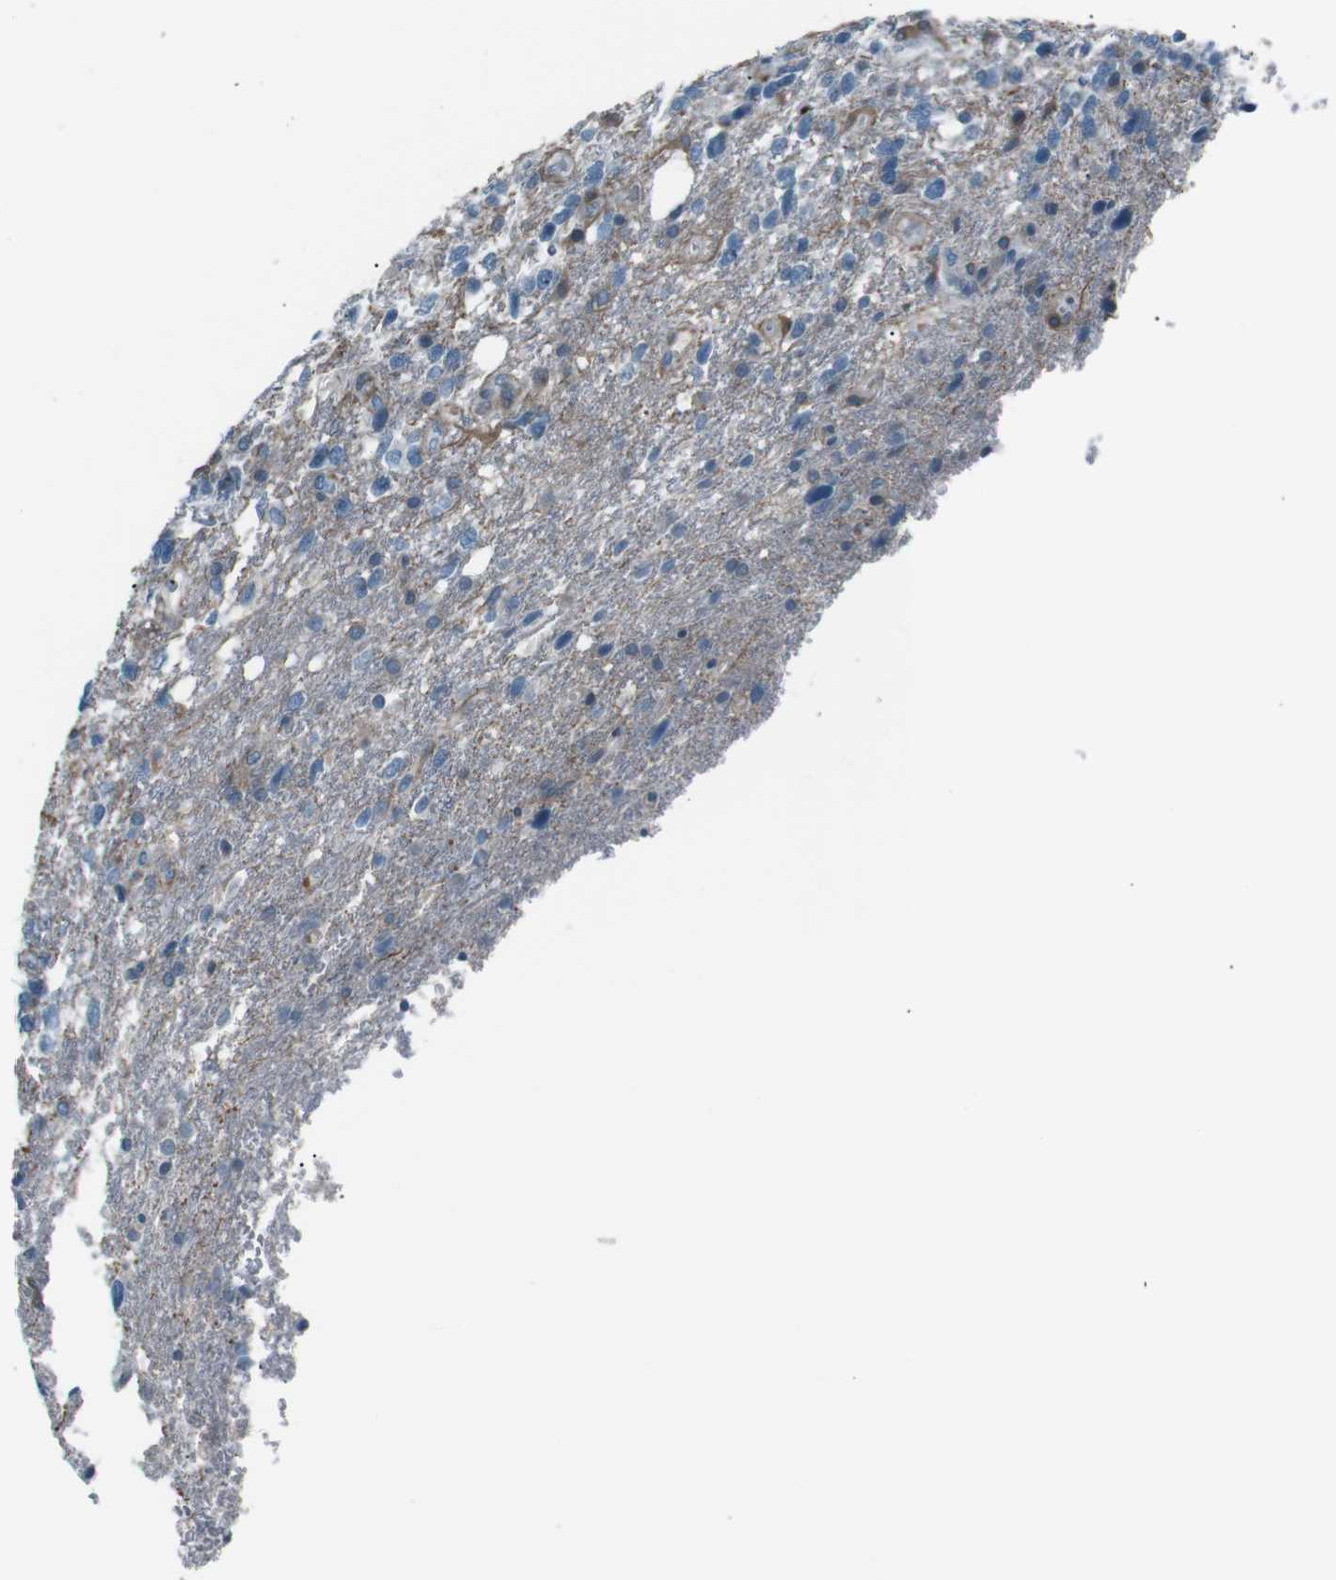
{"staining": {"intensity": "negative", "quantity": "none", "location": "none"}, "tissue": "glioma", "cell_type": "Tumor cells", "image_type": "cancer", "snomed": [{"axis": "morphology", "description": "Glioma, malignant, High grade"}, {"axis": "topography", "description": "Brain"}], "caption": "This is an immunohistochemistry (IHC) photomicrograph of human glioma. There is no positivity in tumor cells.", "gene": "PDLIM5", "patient": {"sex": "female", "age": 58}}